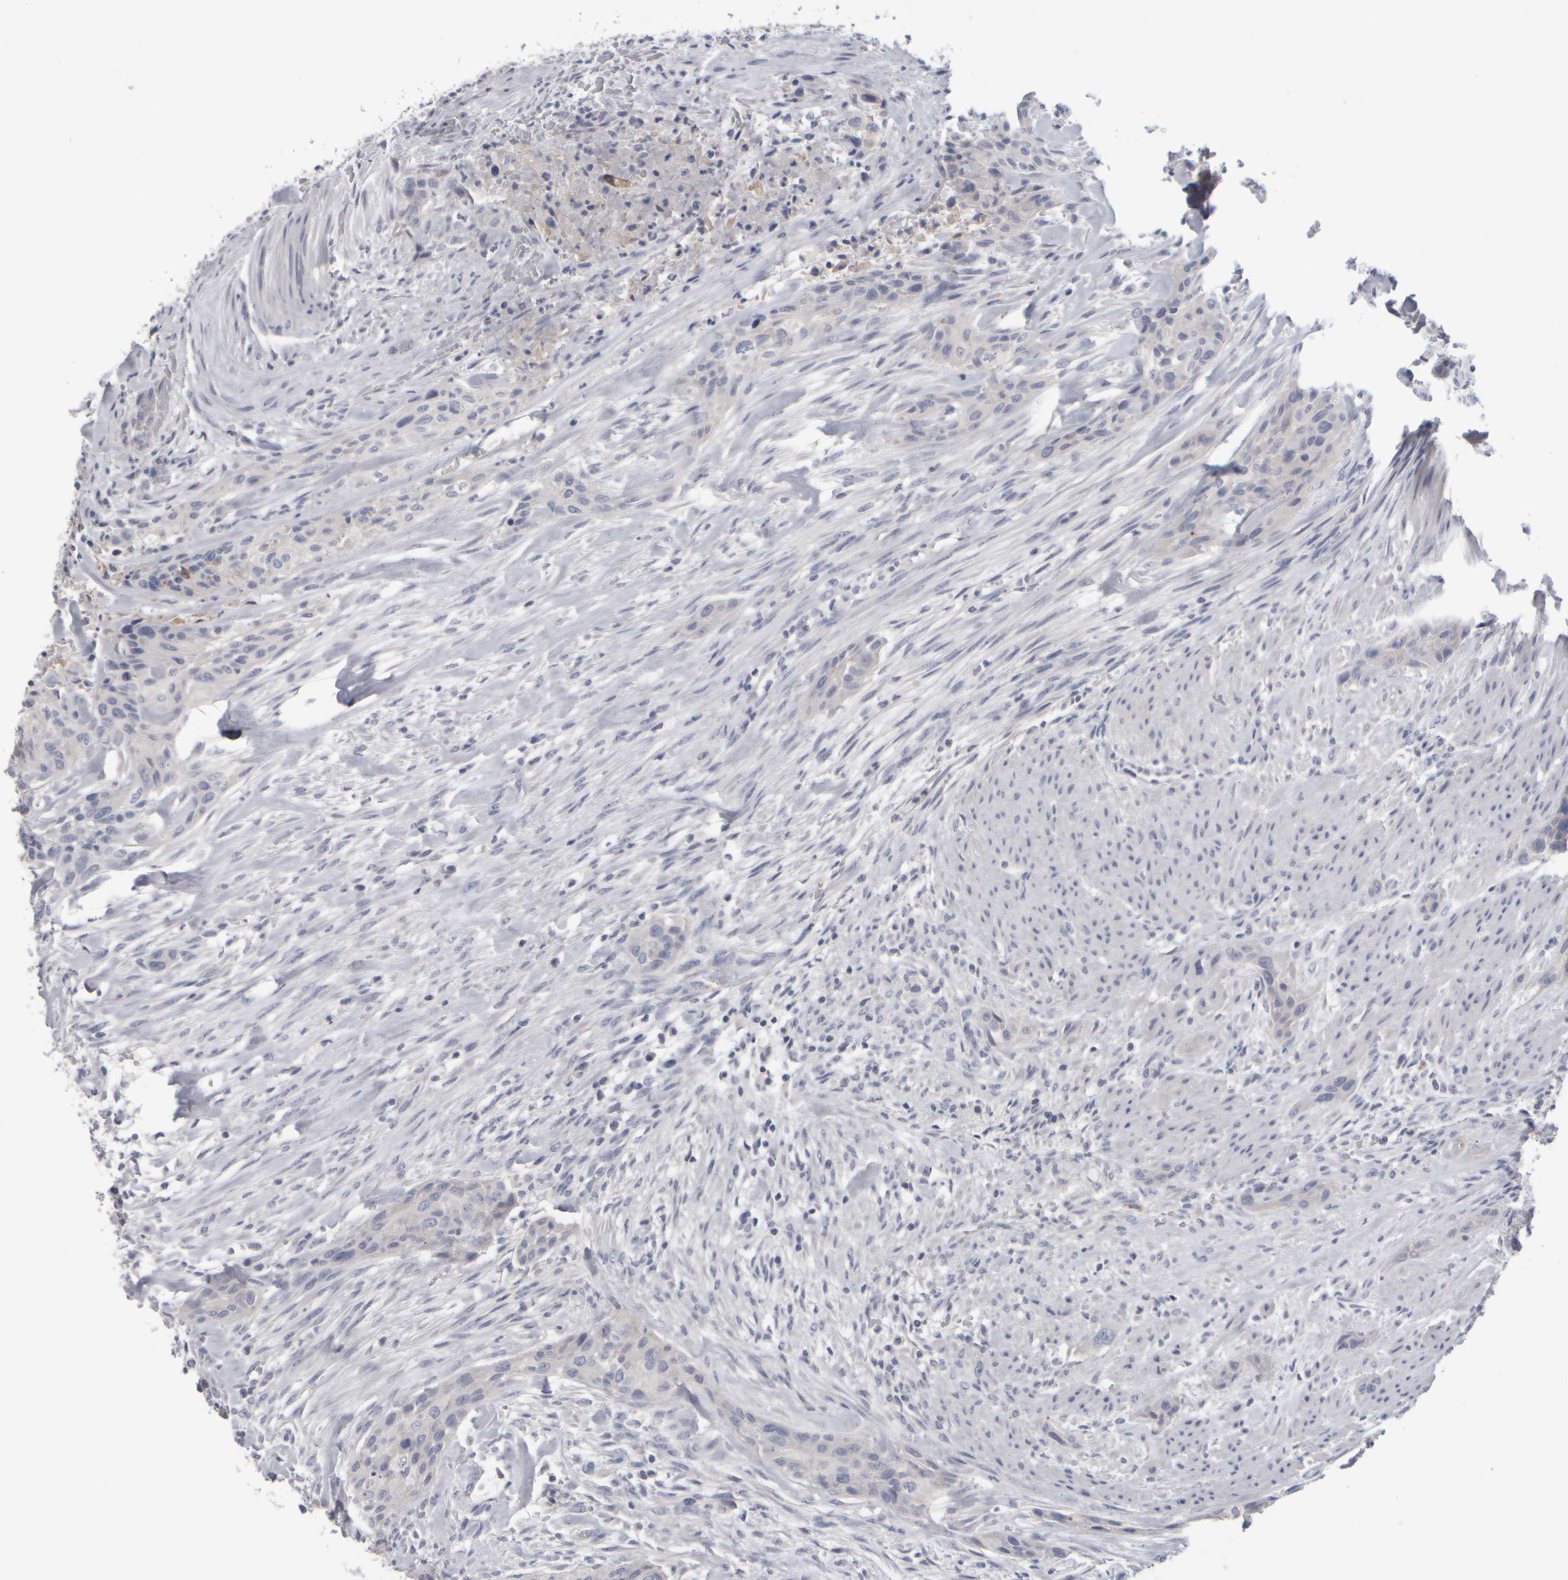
{"staining": {"intensity": "negative", "quantity": "none", "location": "none"}, "tissue": "urothelial cancer", "cell_type": "Tumor cells", "image_type": "cancer", "snomed": [{"axis": "morphology", "description": "Urothelial carcinoma, High grade"}, {"axis": "topography", "description": "Urinary bladder"}], "caption": "DAB immunohistochemical staining of urothelial carcinoma (high-grade) demonstrates no significant positivity in tumor cells.", "gene": "EPHX2", "patient": {"sex": "male", "age": 35}}